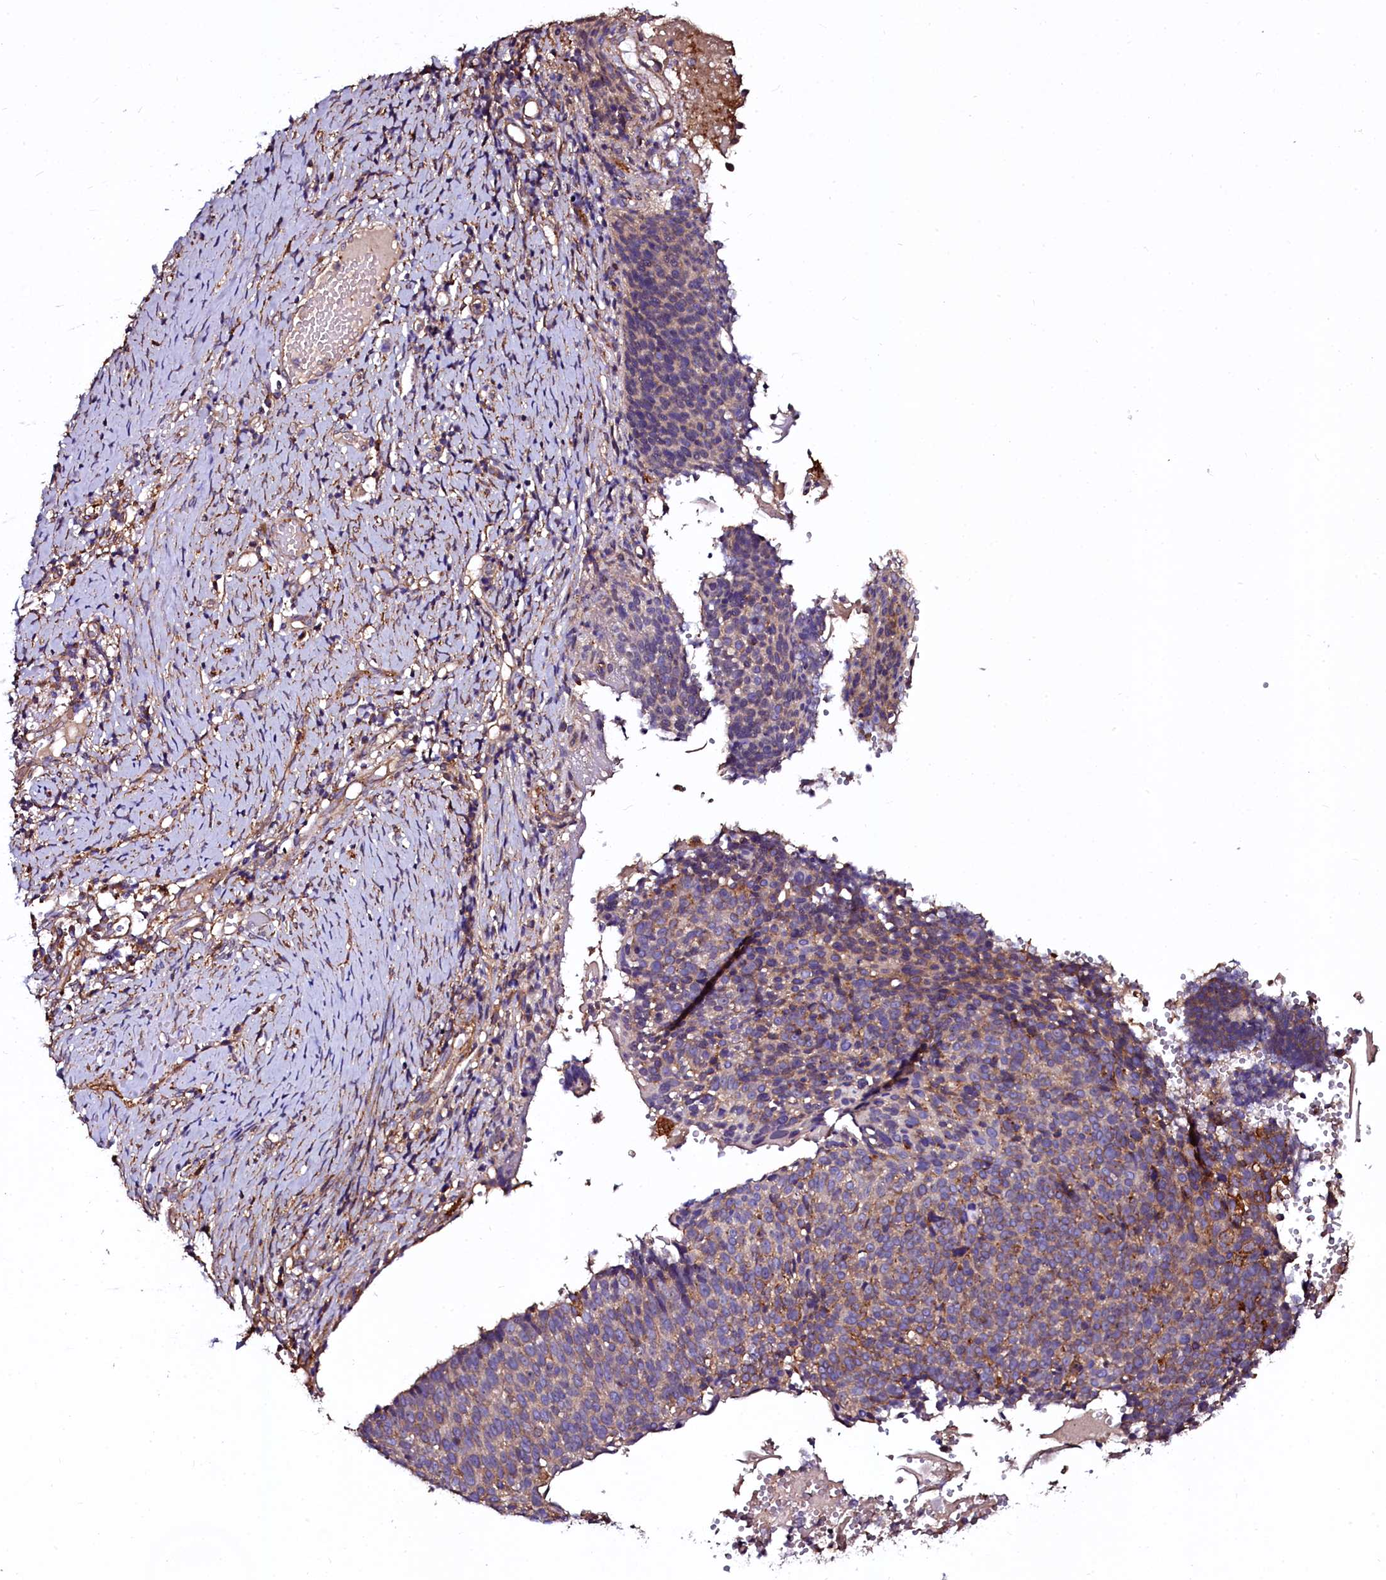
{"staining": {"intensity": "moderate", "quantity": "25%-75%", "location": "cytoplasmic/membranous"}, "tissue": "cervical cancer", "cell_type": "Tumor cells", "image_type": "cancer", "snomed": [{"axis": "morphology", "description": "Normal tissue, NOS"}, {"axis": "morphology", "description": "Squamous cell carcinoma, NOS"}, {"axis": "topography", "description": "Cervix"}], "caption": "This photomicrograph shows immunohistochemistry (IHC) staining of human squamous cell carcinoma (cervical), with medium moderate cytoplasmic/membranous positivity in about 25%-75% of tumor cells.", "gene": "APPL2", "patient": {"sex": "female", "age": 39}}